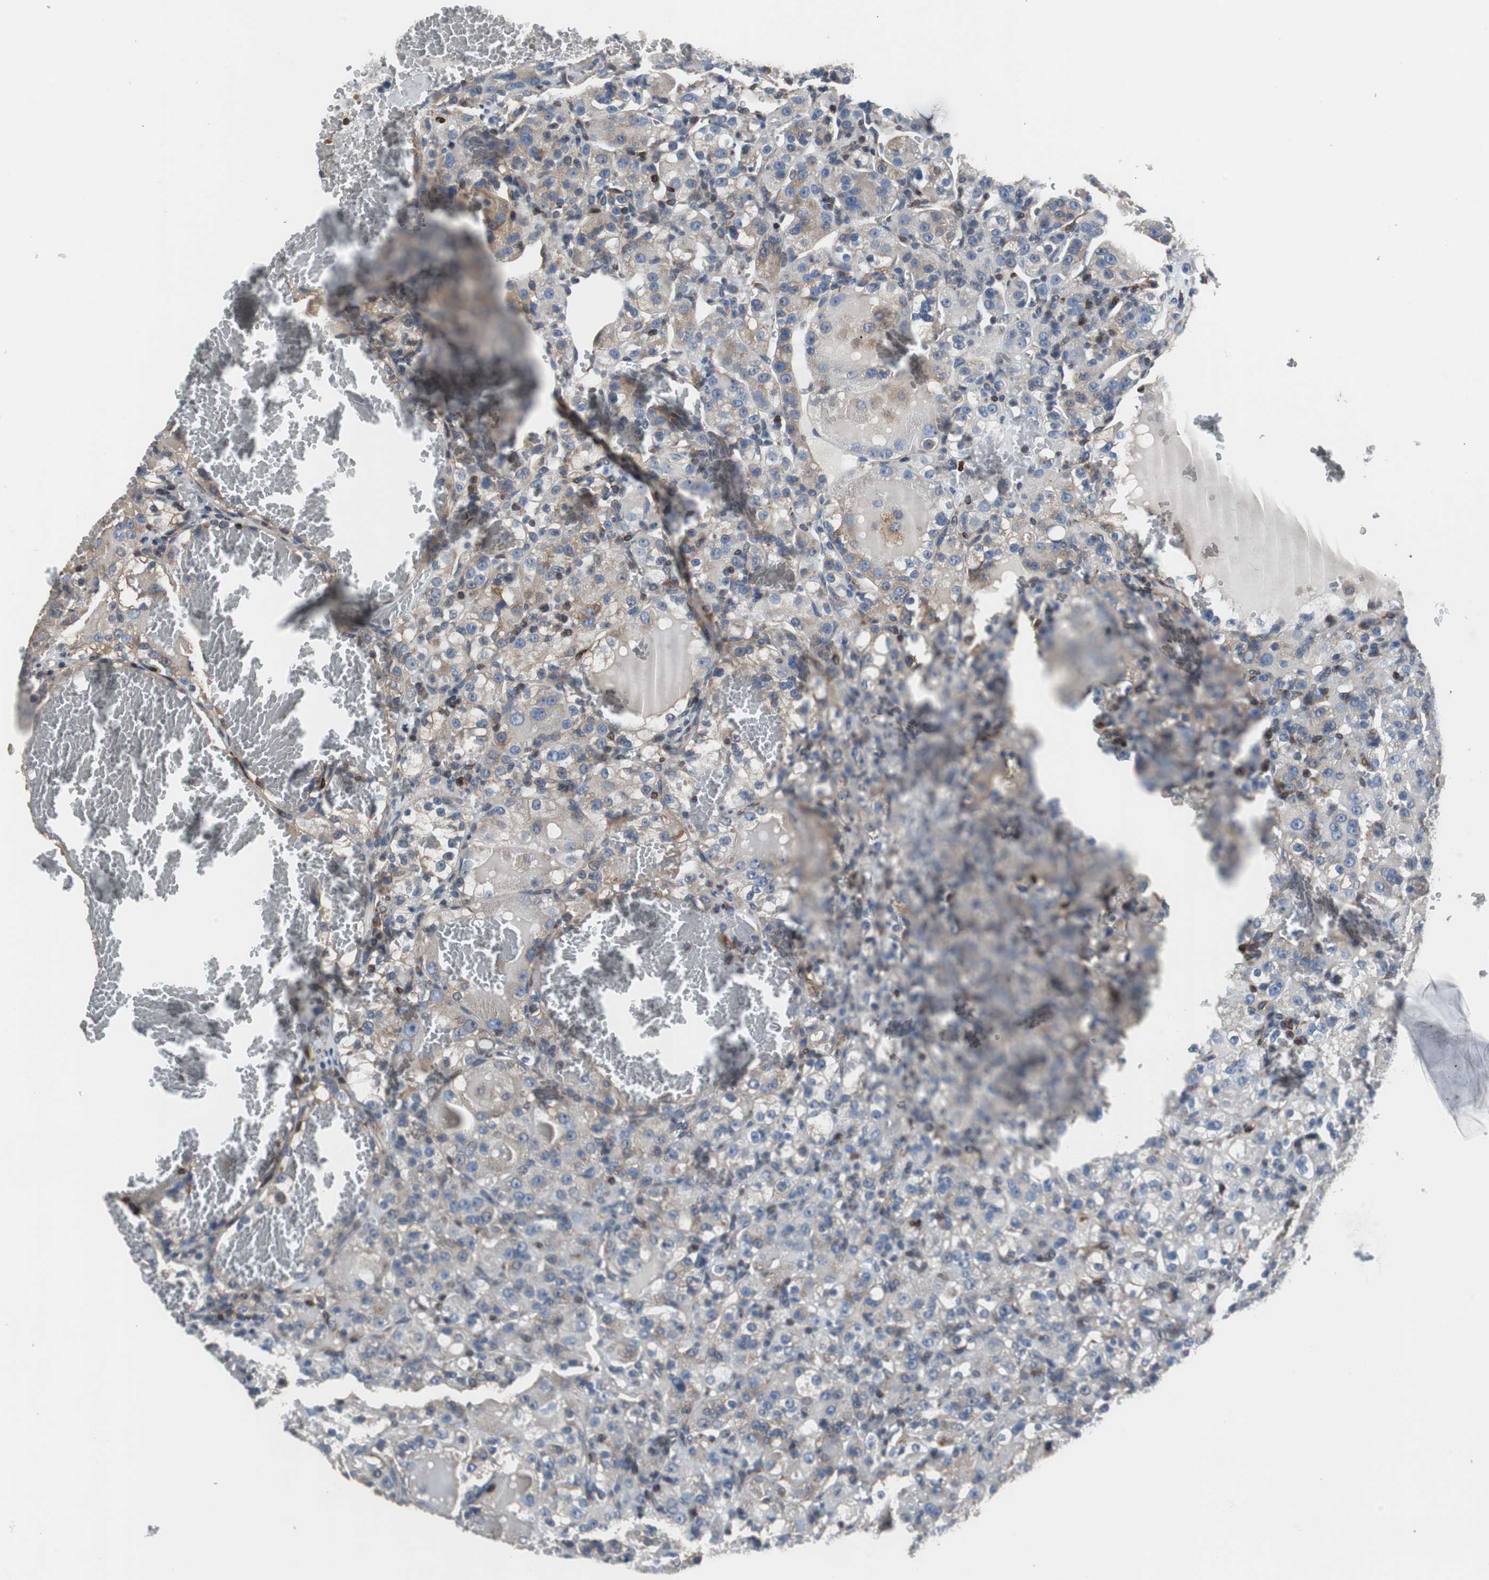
{"staining": {"intensity": "weak", "quantity": "25%-75%", "location": "cytoplasmic/membranous"}, "tissue": "renal cancer", "cell_type": "Tumor cells", "image_type": "cancer", "snomed": [{"axis": "morphology", "description": "Normal tissue, NOS"}, {"axis": "morphology", "description": "Adenocarcinoma, NOS"}, {"axis": "topography", "description": "Kidney"}], "caption": "Adenocarcinoma (renal) stained with a brown dye displays weak cytoplasmic/membranous positive expression in about 25%-75% of tumor cells.", "gene": "PBXIP1", "patient": {"sex": "male", "age": 61}}